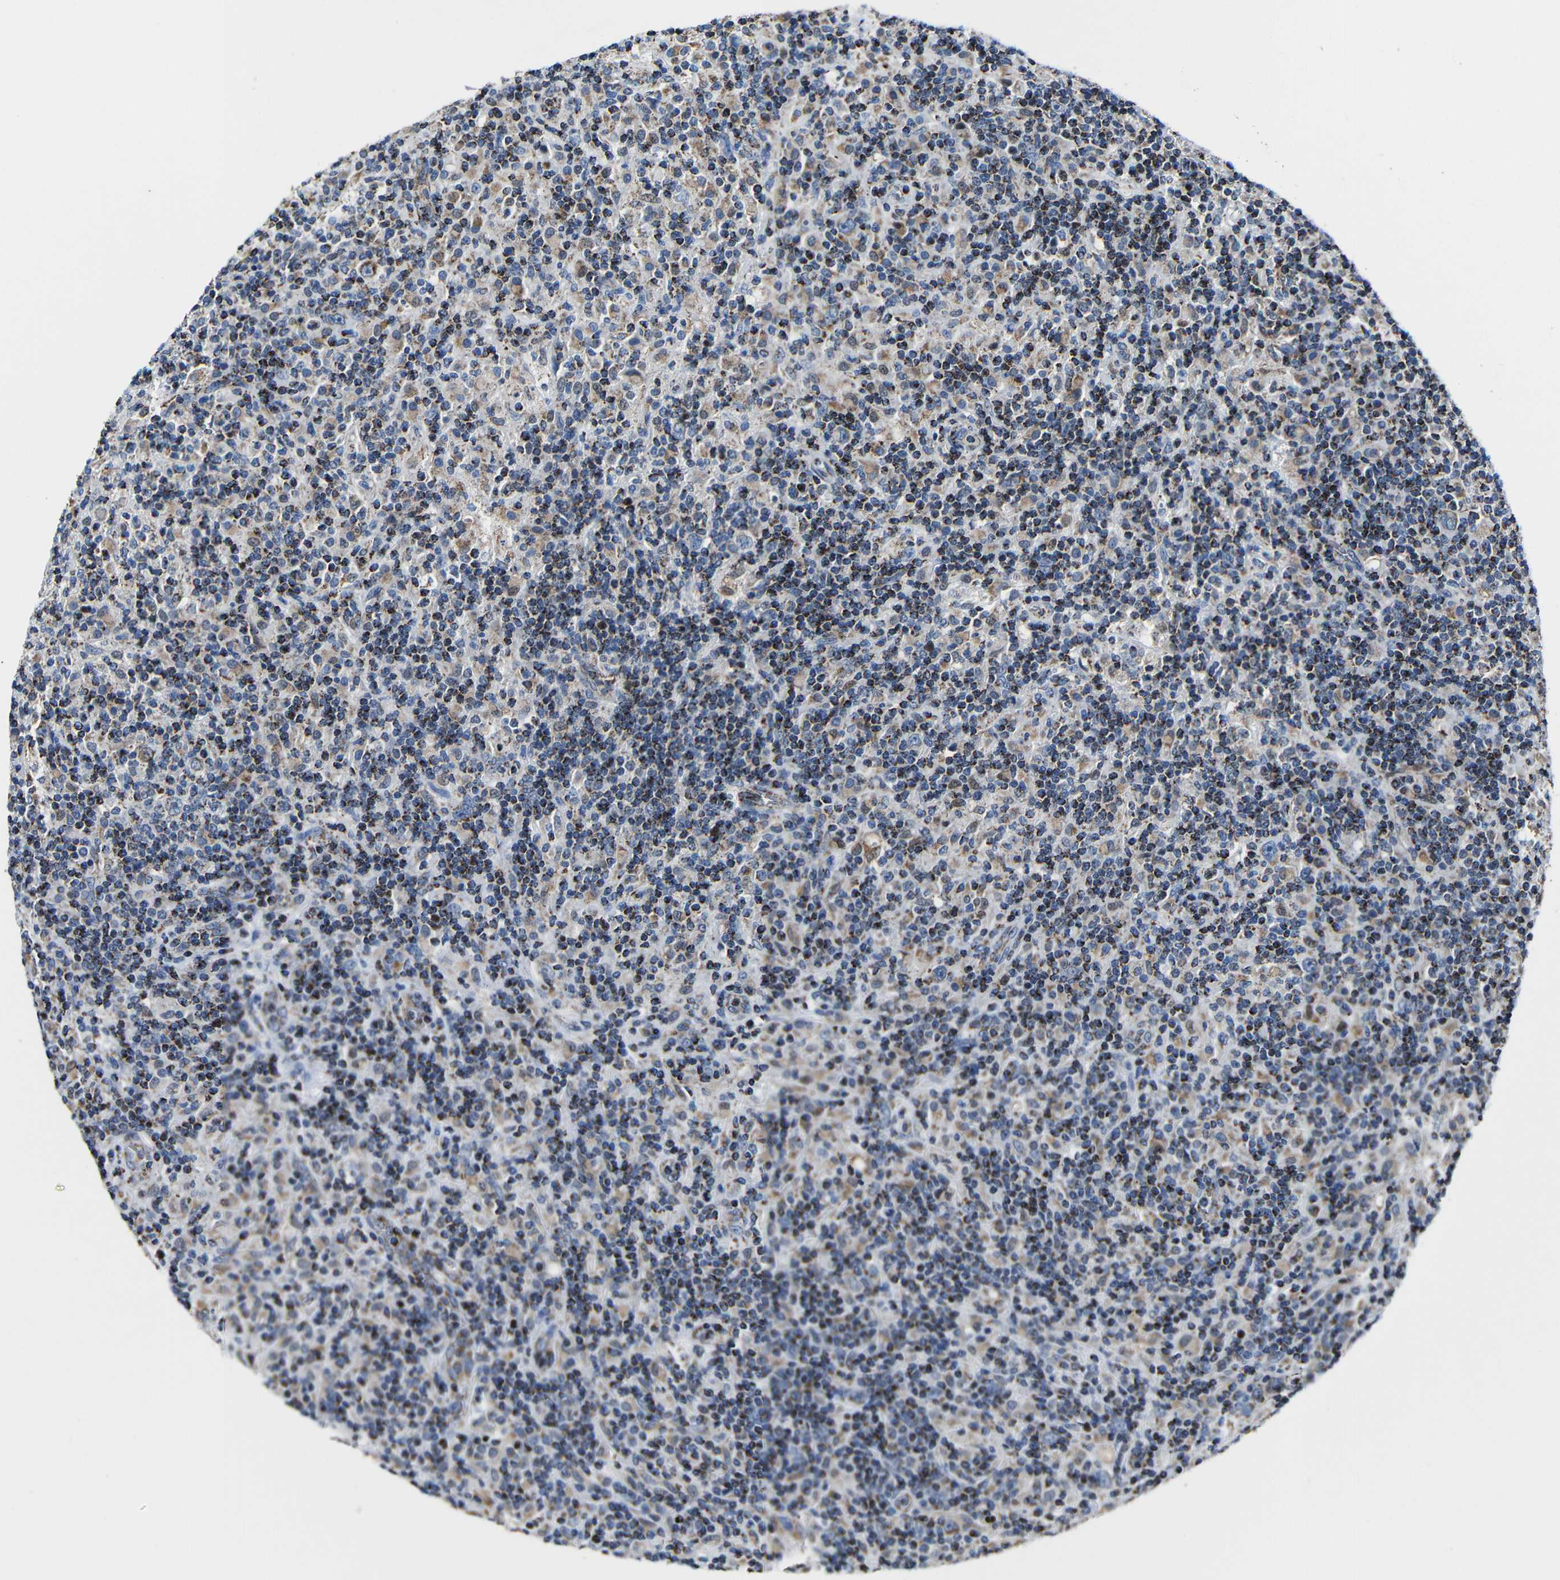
{"staining": {"intensity": "moderate", "quantity": "<25%", "location": "cytoplasmic/membranous"}, "tissue": "lymphoma", "cell_type": "Tumor cells", "image_type": "cancer", "snomed": [{"axis": "morphology", "description": "Hodgkin's disease, NOS"}, {"axis": "topography", "description": "Lymph node"}], "caption": "Brown immunohistochemical staining in human Hodgkin's disease reveals moderate cytoplasmic/membranous staining in about <25% of tumor cells.", "gene": "CA5B", "patient": {"sex": "male", "age": 70}}